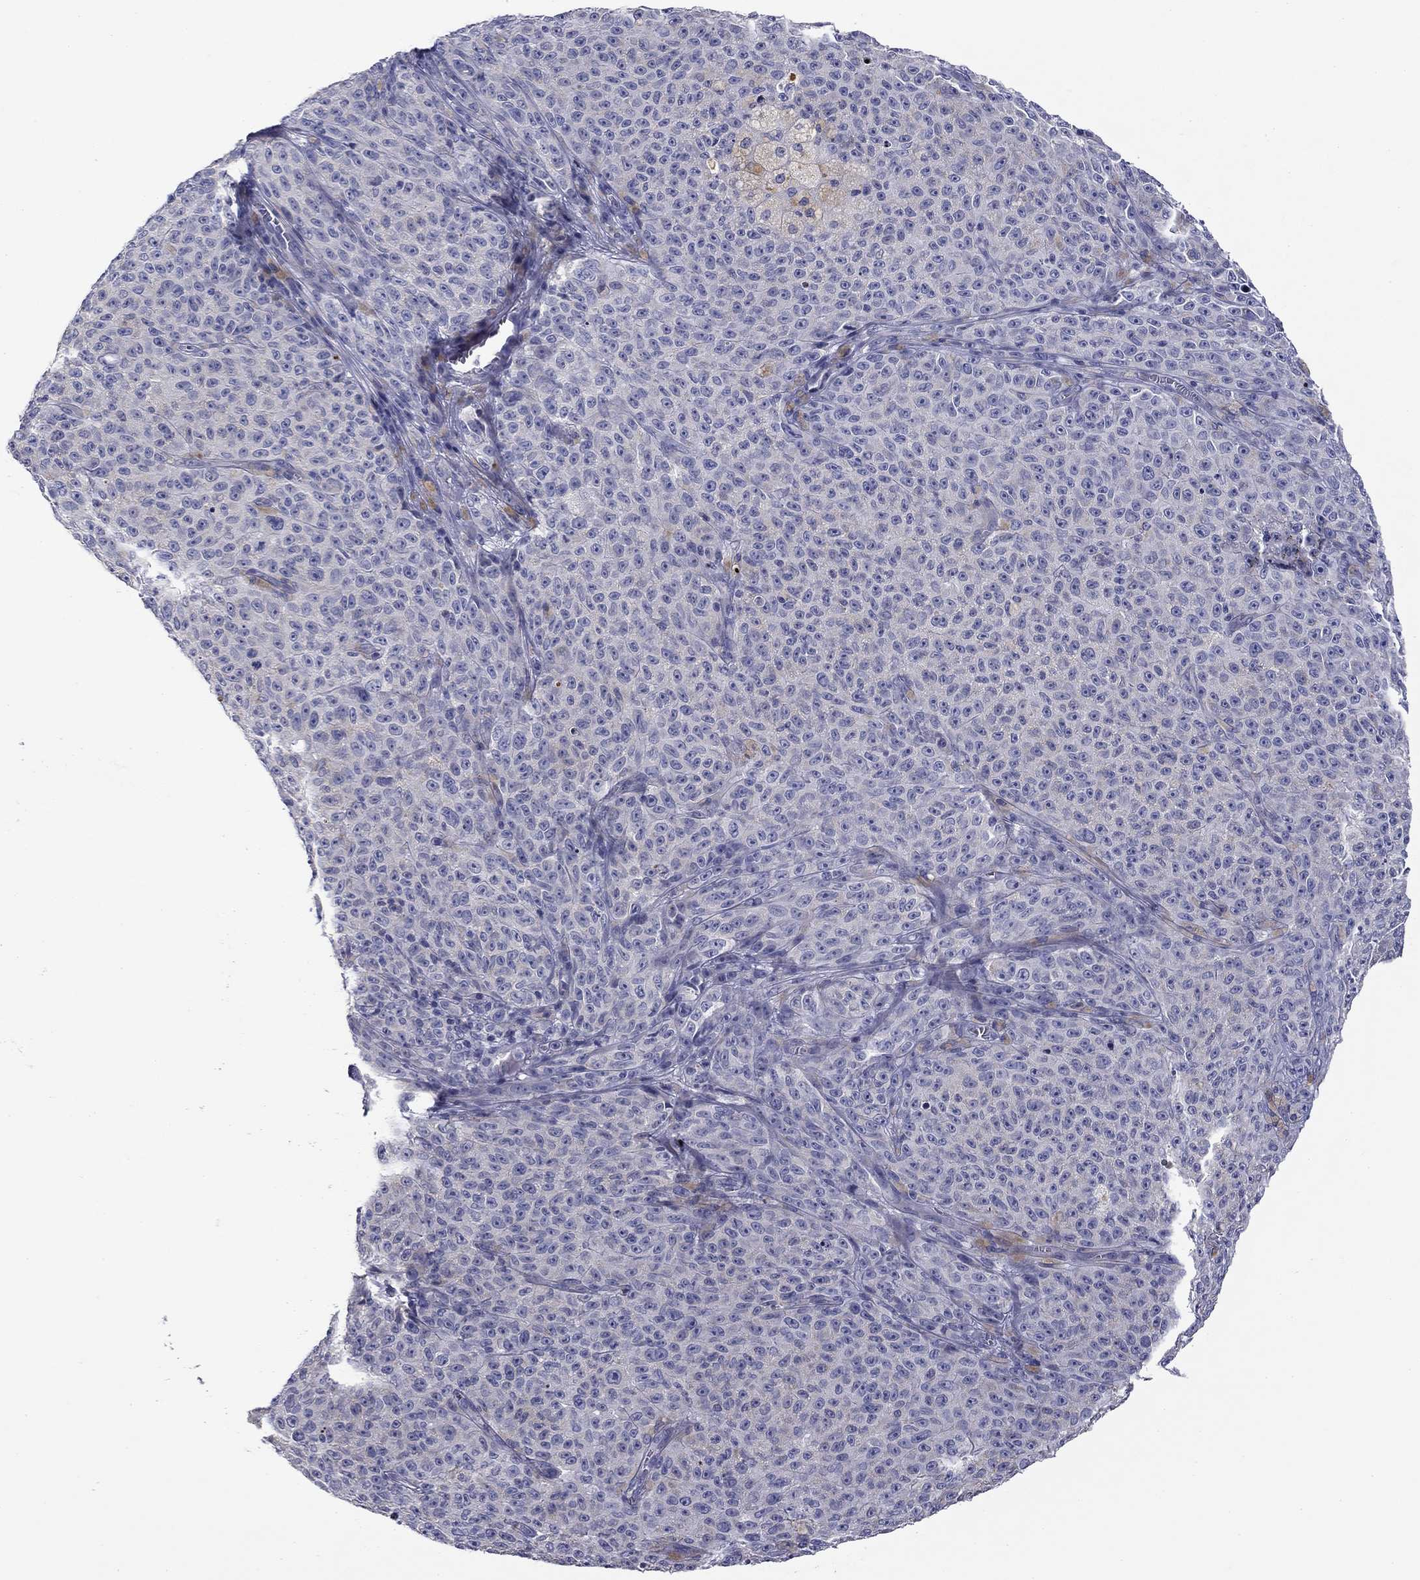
{"staining": {"intensity": "negative", "quantity": "none", "location": "none"}, "tissue": "melanoma", "cell_type": "Tumor cells", "image_type": "cancer", "snomed": [{"axis": "morphology", "description": "Malignant melanoma, NOS"}, {"axis": "topography", "description": "Skin"}], "caption": "IHC histopathology image of neoplastic tissue: malignant melanoma stained with DAB (3,3'-diaminobenzidine) reveals no significant protein expression in tumor cells. (Stains: DAB immunohistochemistry with hematoxylin counter stain, Microscopy: brightfield microscopy at high magnification).", "gene": "SPATA7", "patient": {"sex": "female", "age": 82}}